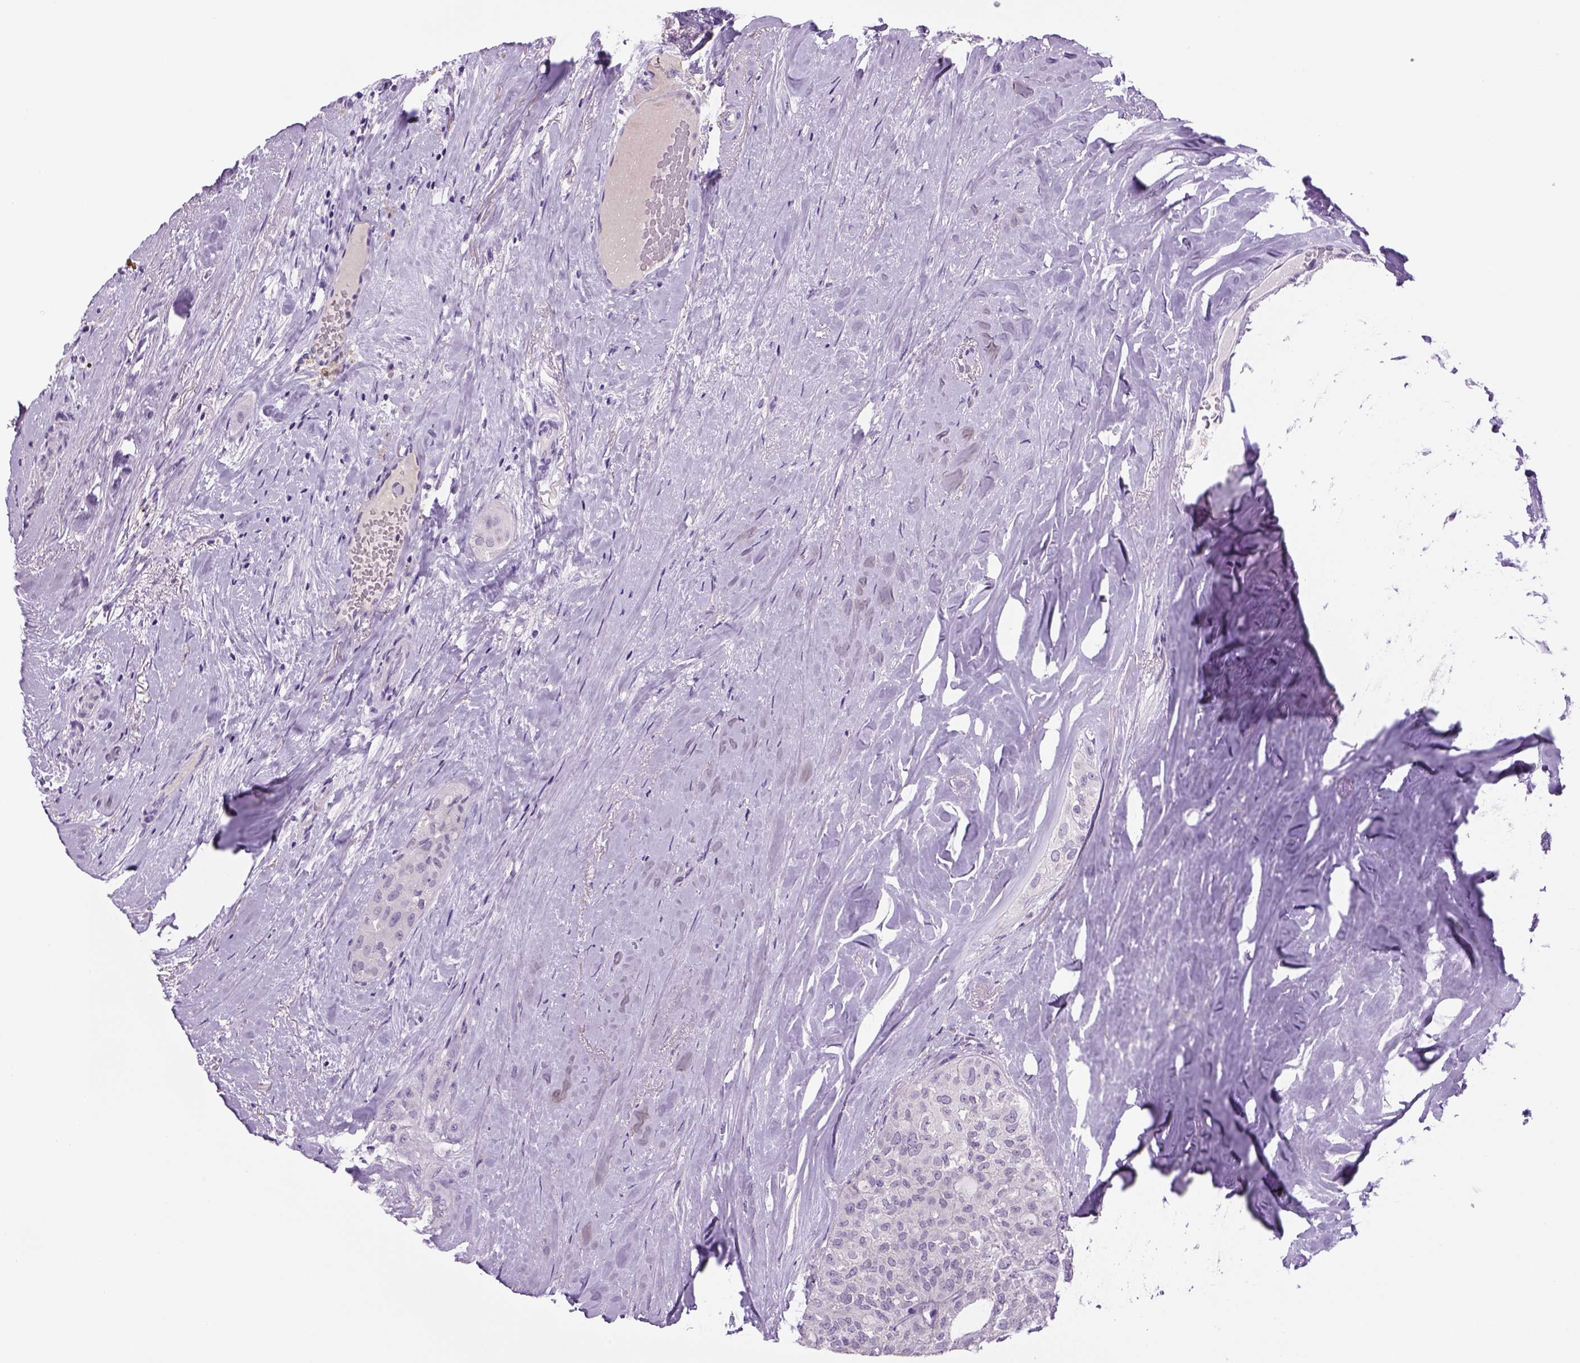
{"staining": {"intensity": "negative", "quantity": "none", "location": "none"}, "tissue": "thyroid cancer", "cell_type": "Tumor cells", "image_type": "cancer", "snomed": [{"axis": "morphology", "description": "Follicular adenoma carcinoma, NOS"}, {"axis": "topography", "description": "Thyroid gland"}], "caption": "Thyroid follicular adenoma carcinoma was stained to show a protein in brown. There is no significant expression in tumor cells. (DAB (3,3'-diaminobenzidine) IHC with hematoxylin counter stain).", "gene": "DBH", "patient": {"sex": "male", "age": 75}}